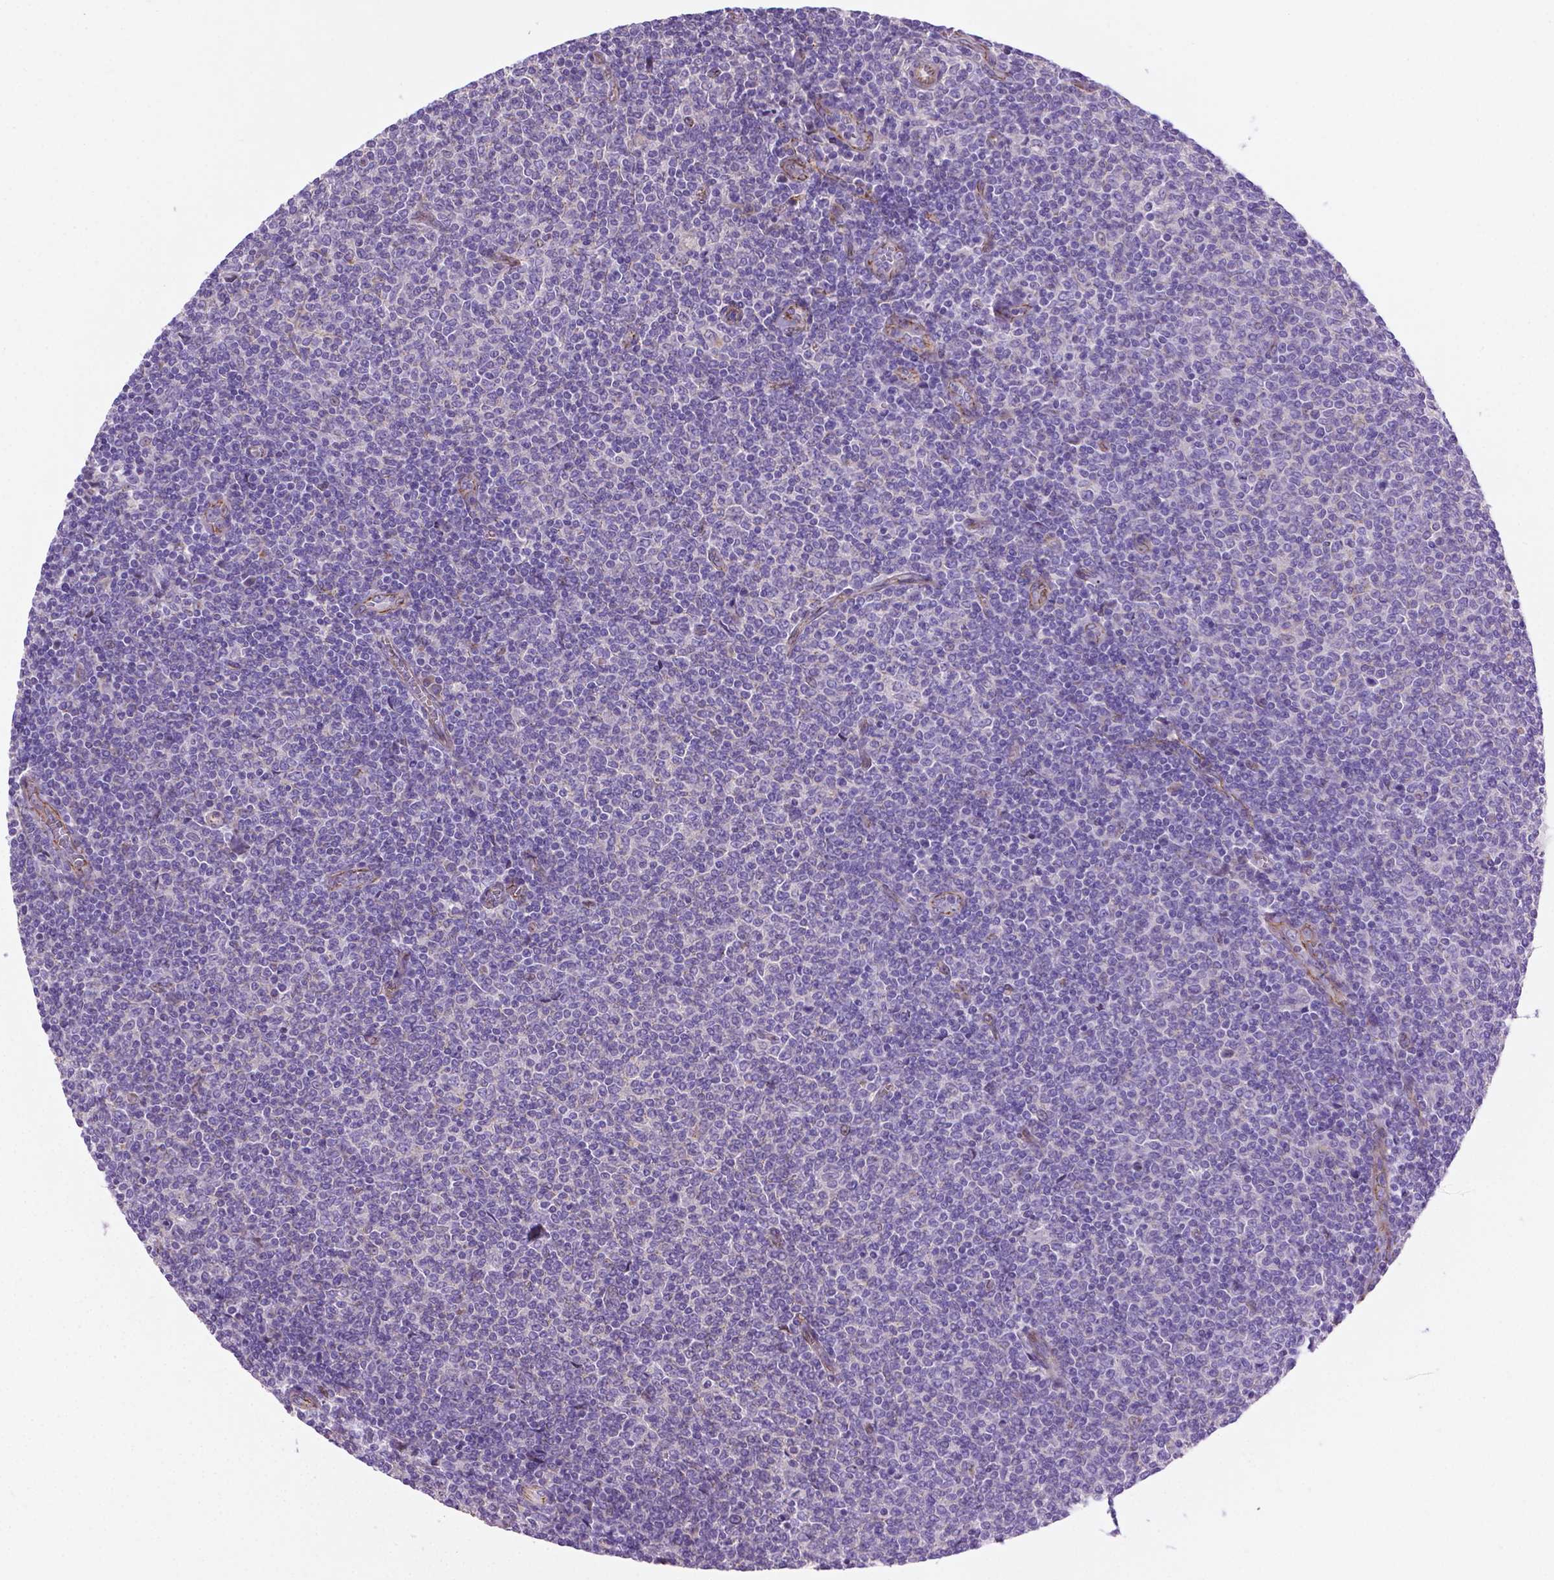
{"staining": {"intensity": "negative", "quantity": "none", "location": "none"}, "tissue": "lymphoma", "cell_type": "Tumor cells", "image_type": "cancer", "snomed": [{"axis": "morphology", "description": "Malignant lymphoma, non-Hodgkin's type, Low grade"}, {"axis": "topography", "description": "Lymph node"}], "caption": "IHC of human low-grade malignant lymphoma, non-Hodgkin's type shows no staining in tumor cells.", "gene": "CCER2", "patient": {"sex": "male", "age": 52}}